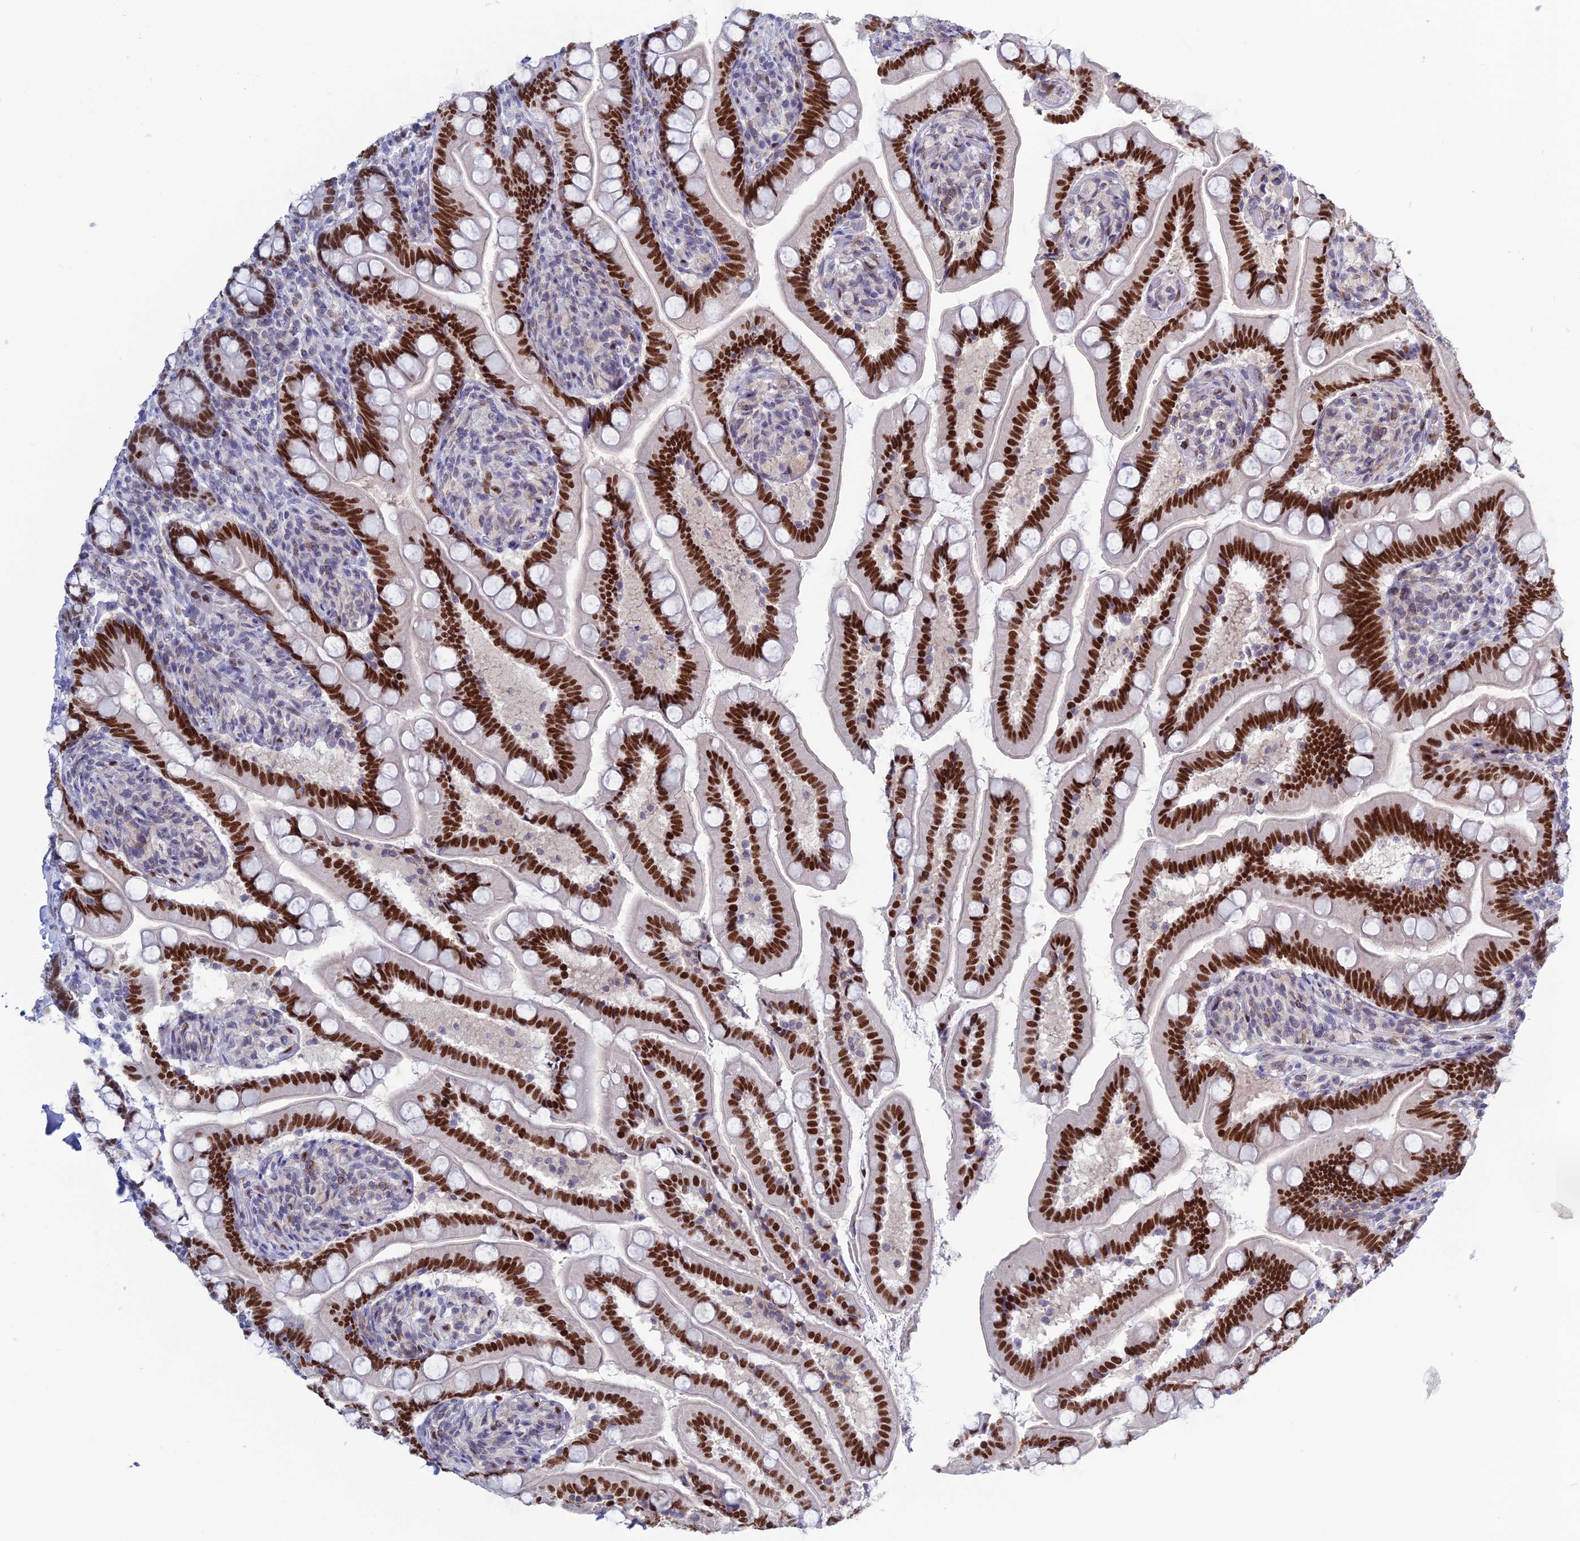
{"staining": {"intensity": "strong", "quantity": ">75%", "location": "nuclear"}, "tissue": "small intestine", "cell_type": "Glandular cells", "image_type": "normal", "snomed": [{"axis": "morphology", "description": "Normal tissue, NOS"}, {"axis": "topography", "description": "Small intestine"}], "caption": "IHC (DAB) staining of normal small intestine demonstrates strong nuclear protein expression in approximately >75% of glandular cells. (DAB IHC with brightfield microscopy, high magnification).", "gene": "NOL4L", "patient": {"sex": "female", "age": 64}}